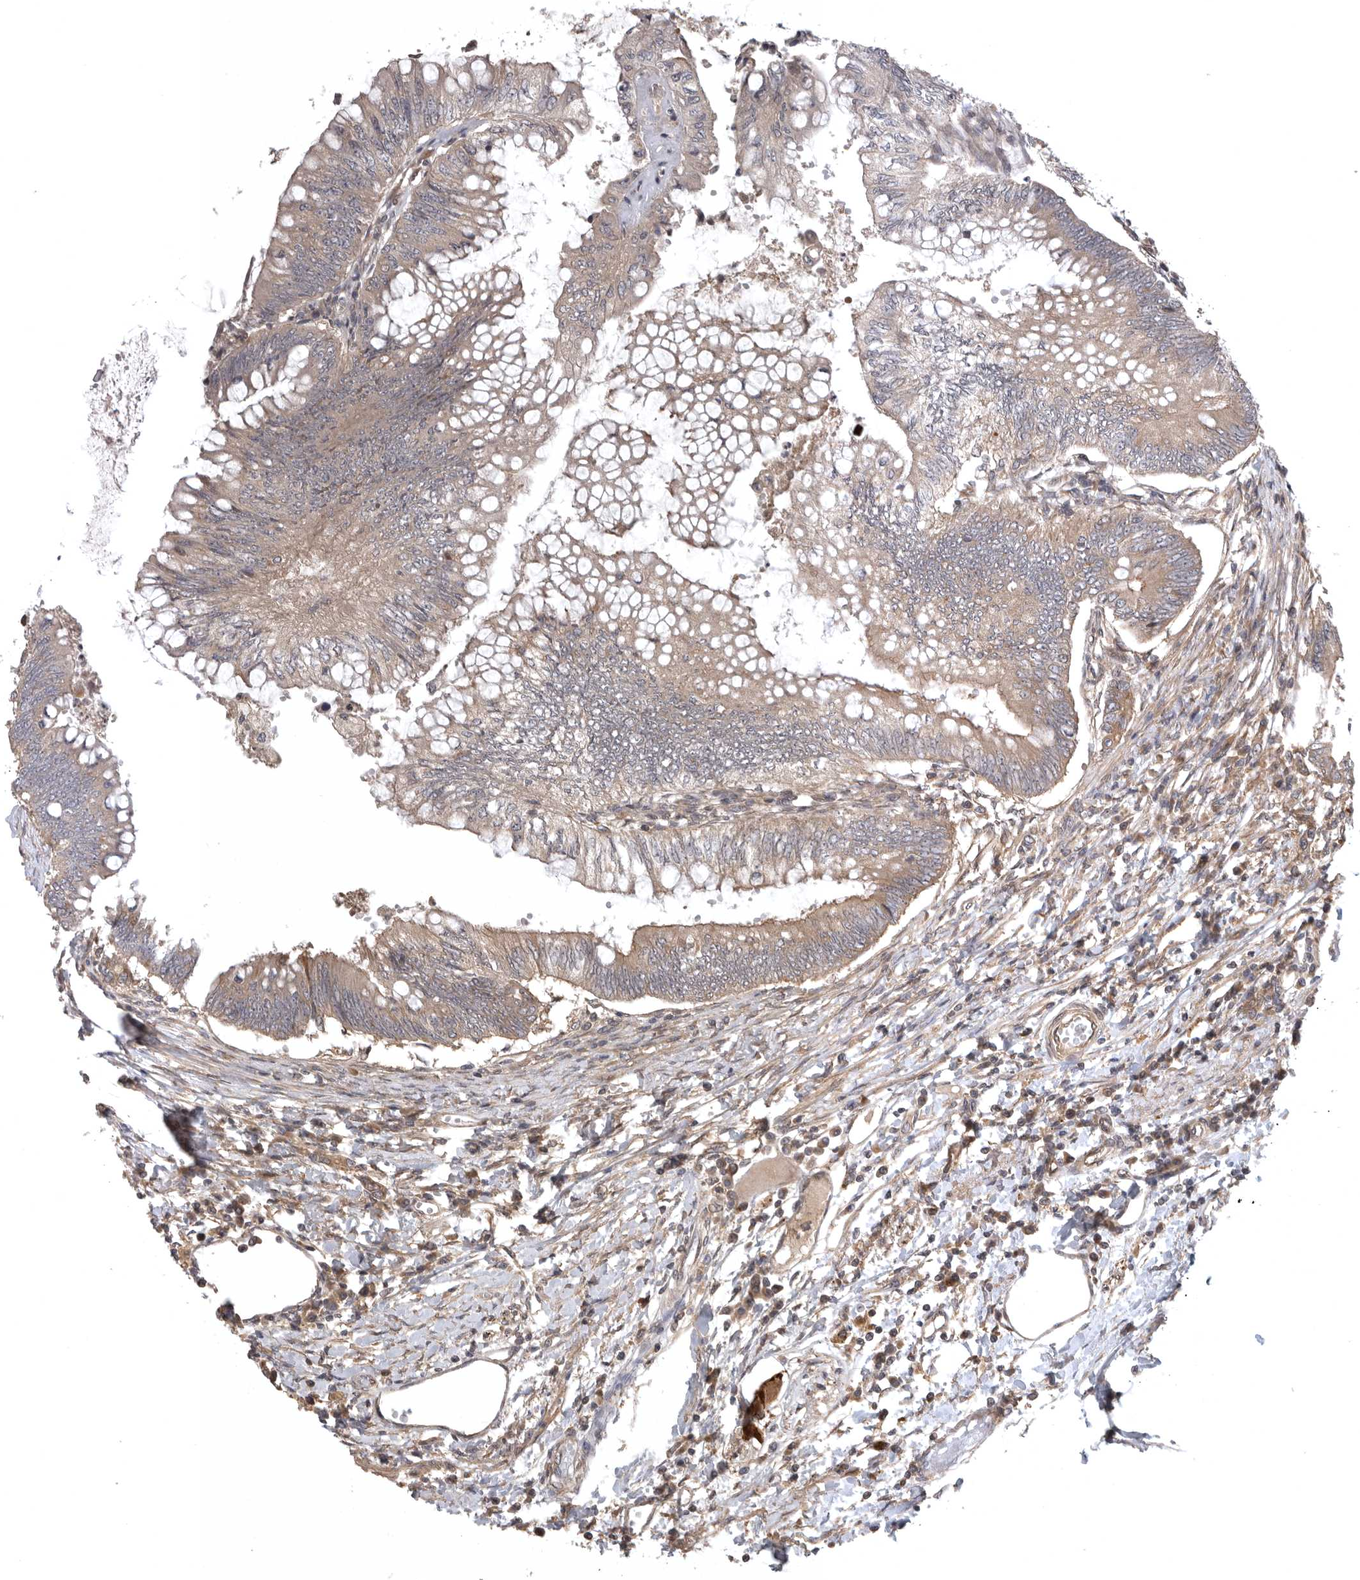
{"staining": {"intensity": "weak", "quantity": "25%-75%", "location": "cytoplasmic/membranous"}, "tissue": "colorectal cancer", "cell_type": "Tumor cells", "image_type": "cancer", "snomed": [{"axis": "morphology", "description": "Adenoma, NOS"}, {"axis": "morphology", "description": "Adenocarcinoma, NOS"}, {"axis": "topography", "description": "Colon"}], "caption": "Brown immunohistochemical staining in human colorectal cancer (adenoma) reveals weak cytoplasmic/membranous positivity in about 25%-75% of tumor cells. (DAB (3,3'-diaminobenzidine) IHC, brown staining for protein, blue staining for nuclei).", "gene": "CUEDC1", "patient": {"sex": "male", "age": 79}}